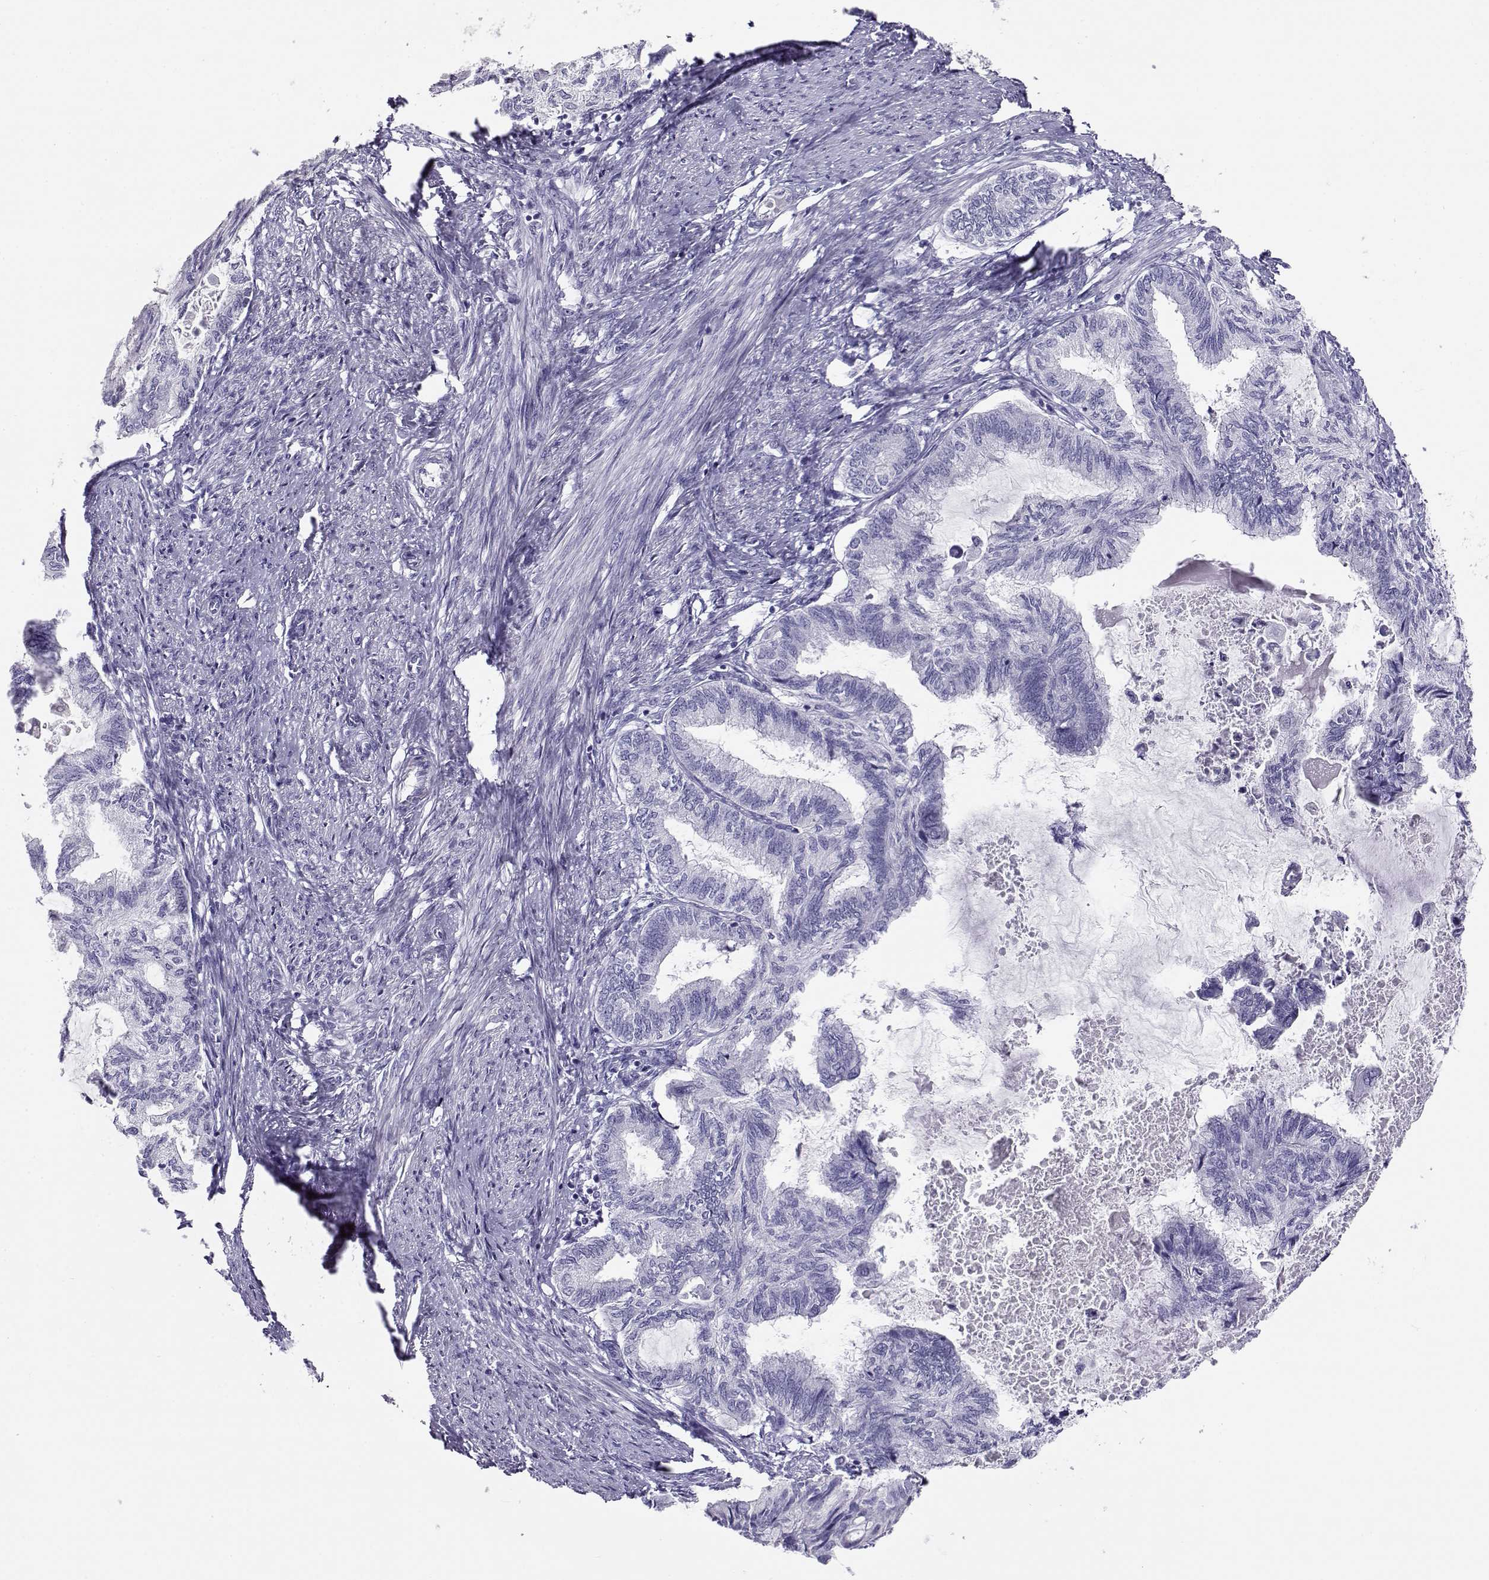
{"staining": {"intensity": "negative", "quantity": "none", "location": "none"}, "tissue": "endometrial cancer", "cell_type": "Tumor cells", "image_type": "cancer", "snomed": [{"axis": "morphology", "description": "Adenocarcinoma, NOS"}, {"axis": "topography", "description": "Endometrium"}], "caption": "Tumor cells show no significant protein staining in endometrial cancer.", "gene": "RHOXF2", "patient": {"sex": "female", "age": 86}}